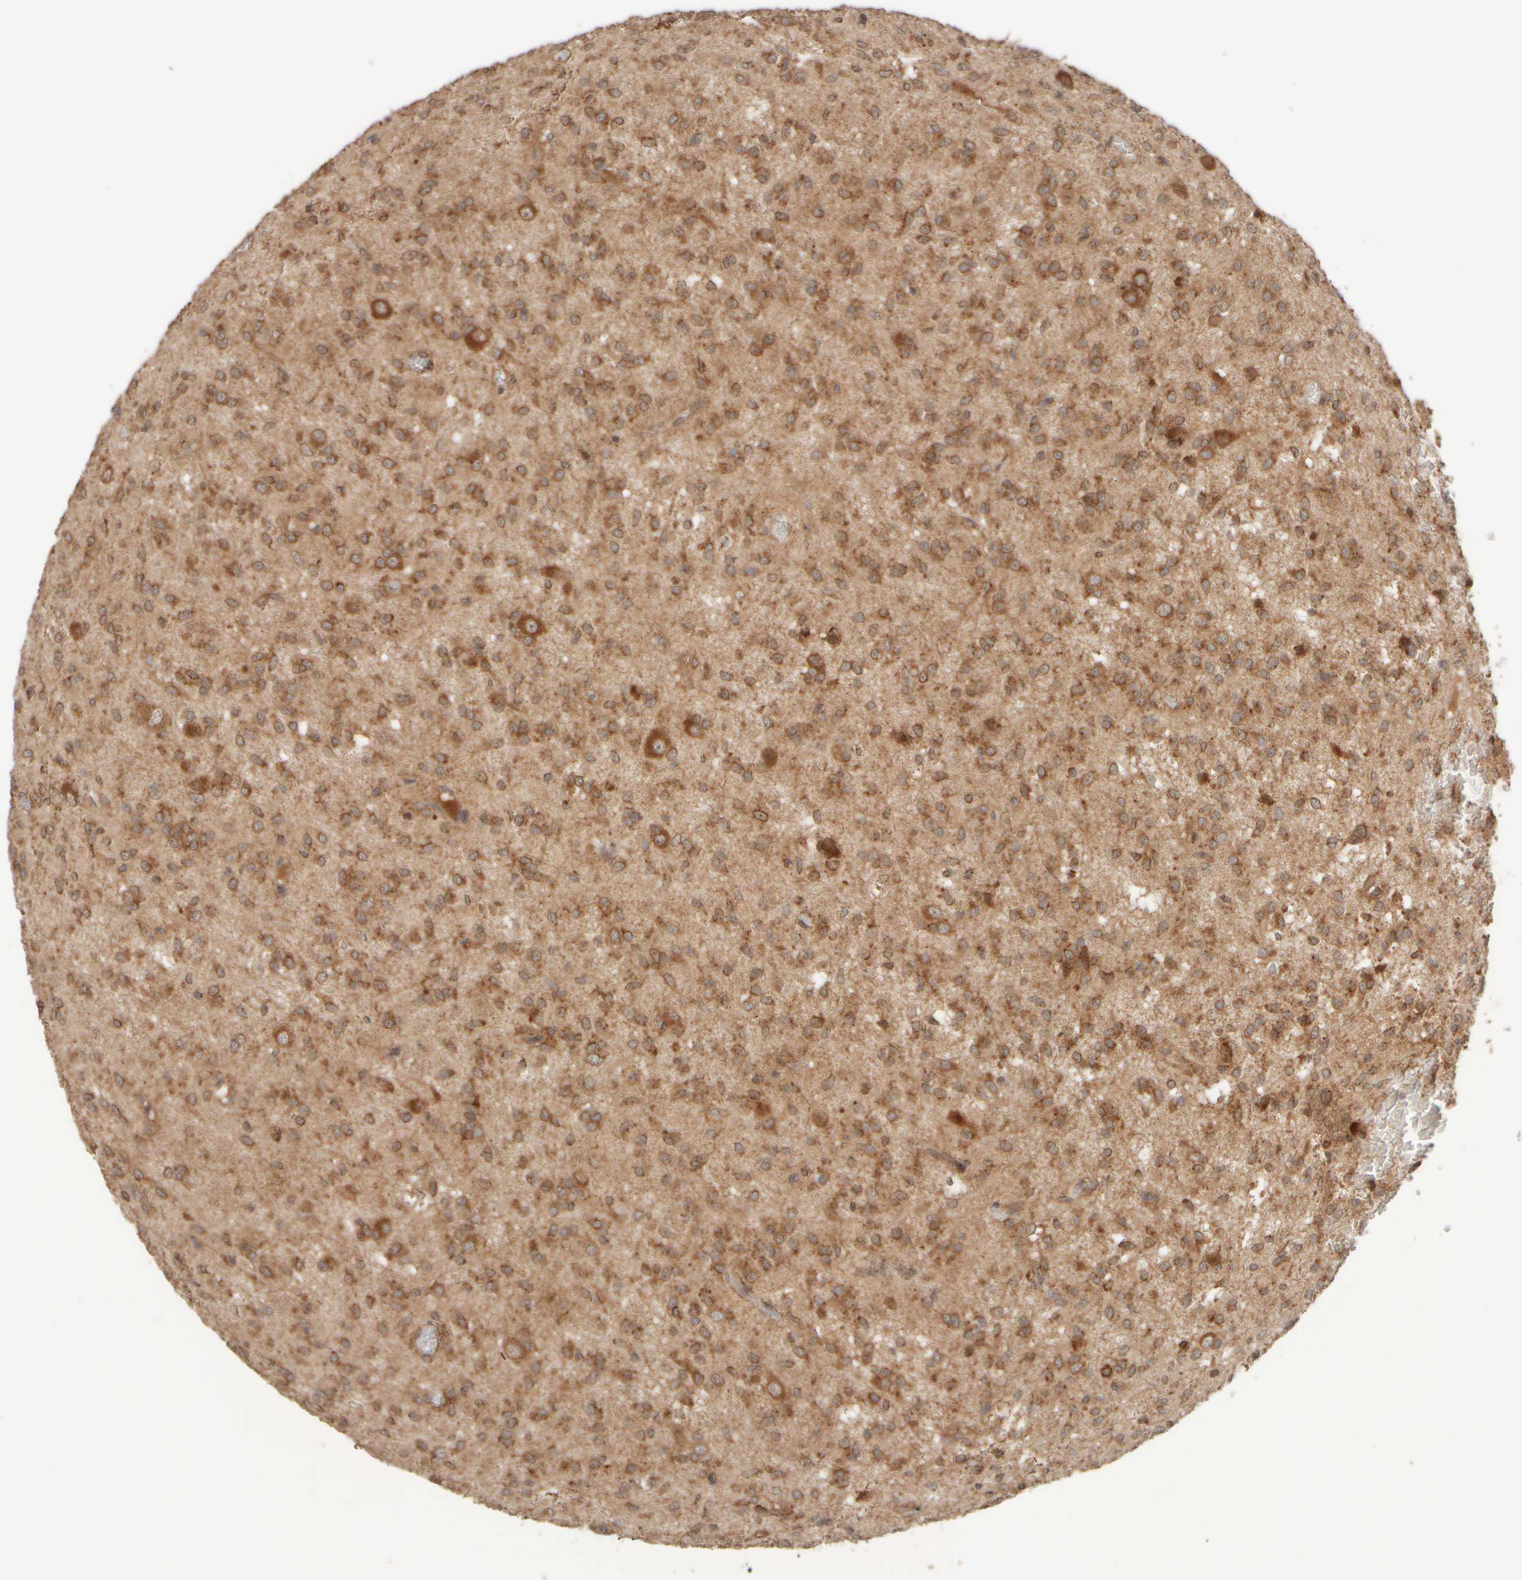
{"staining": {"intensity": "strong", "quantity": ">75%", "location": "cytoplasmic/membranous"}, "tissue": "glioma", "cell_type": "Tumor cells", "image_type": "cancer", "snomed": [{"axis": "morphology", "description": "Glioma, malignant, High grade"}, {"axis": "topography", "description": "Brain"}], "caption": "This histopathology image demonstrates immunohistochemistry staining of human glioma, with high strong cytoplasmic/membranous staining in approximately >75% of tumor cells.", "gene": "EIF2B3", "patient": {"sex": "female", "age": 59}}